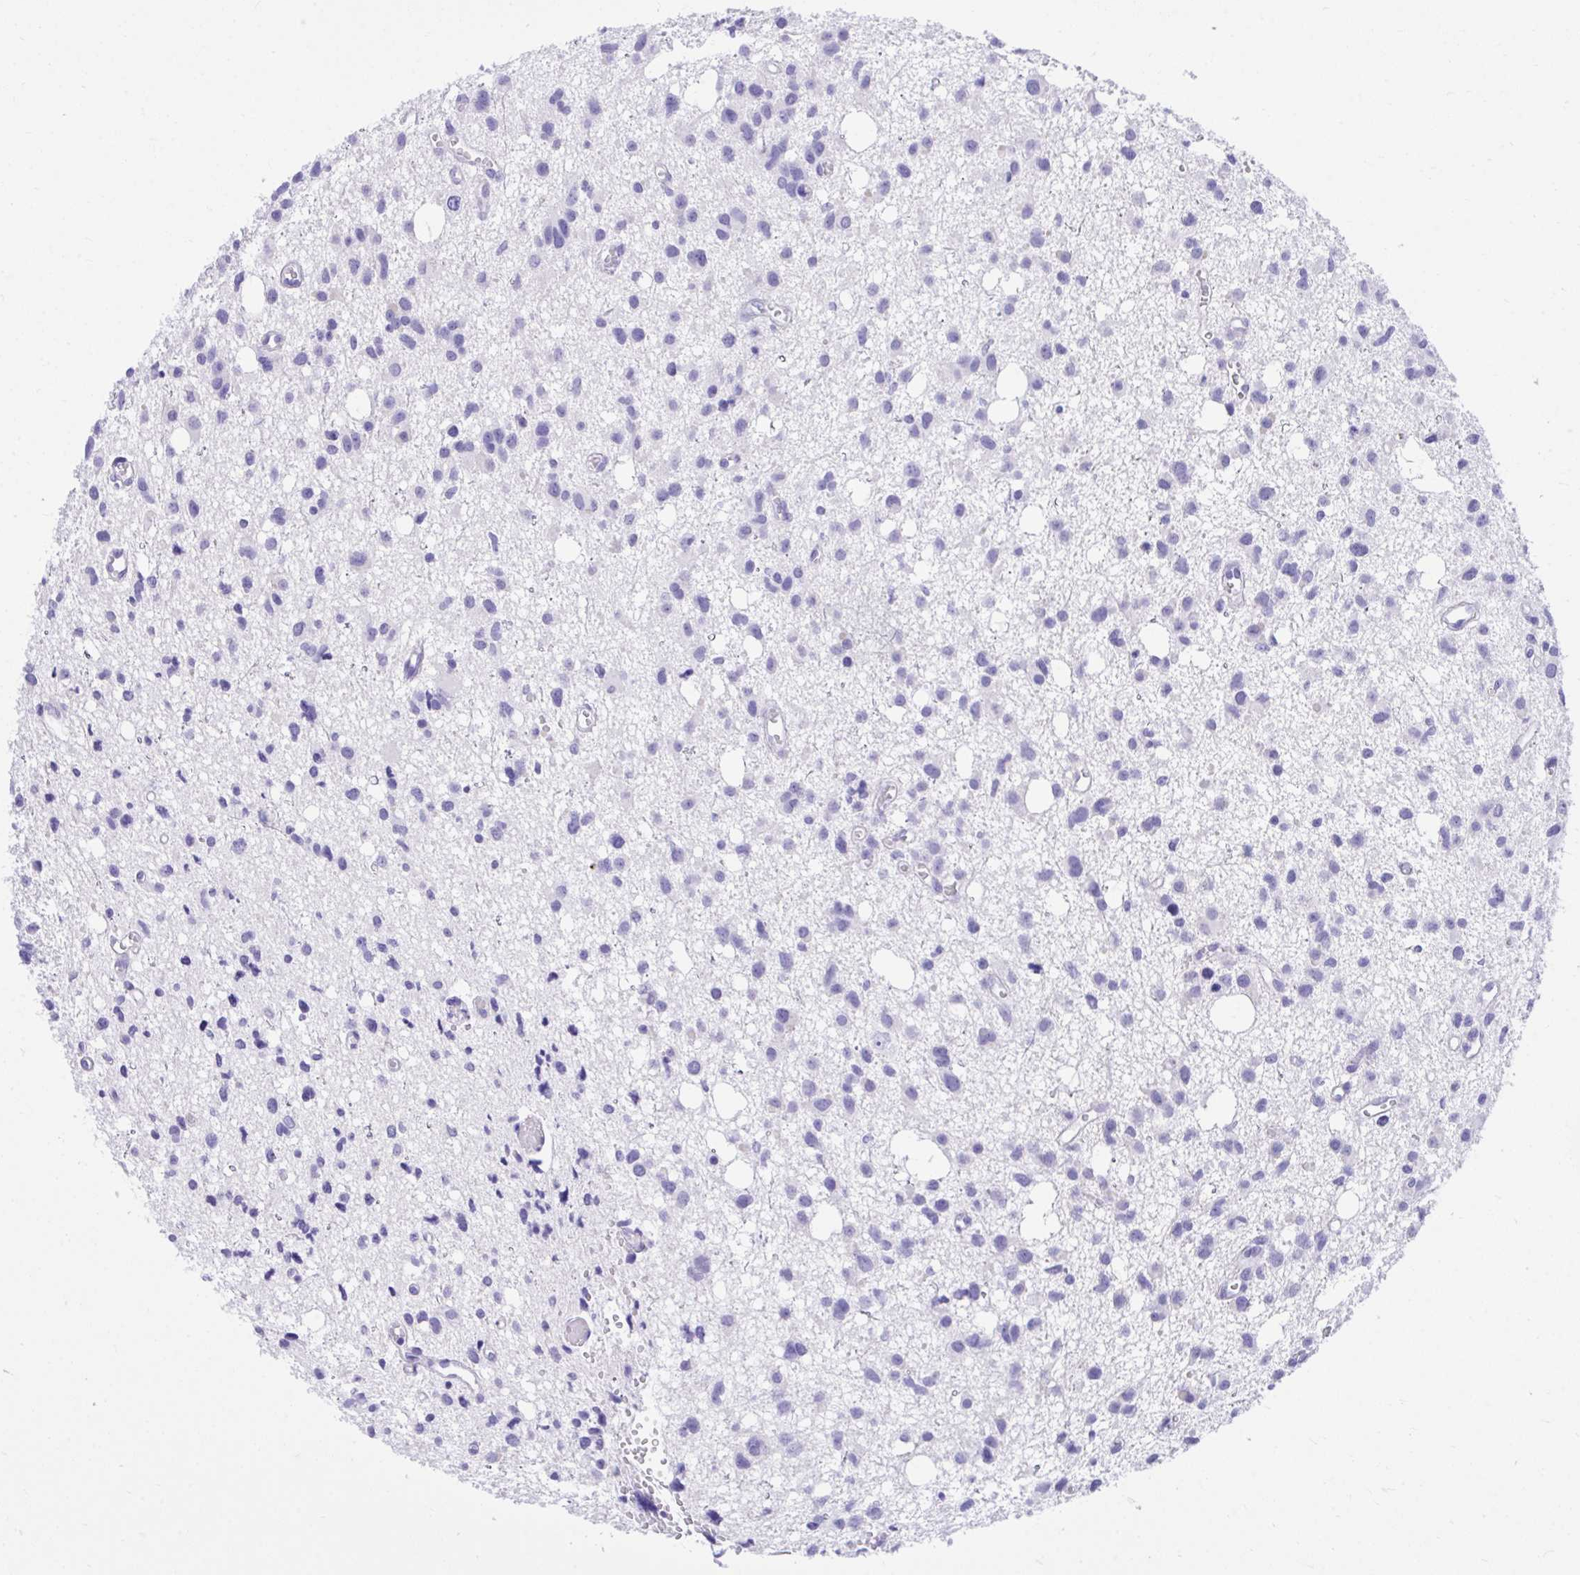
{"staining": {"intensity": "negative", "quantity": "none", "location": "none"}, "tissue": "glioma", "cell_type": "Tumor cells", "image_type": "cancer", "snomed": [{"axis": "morphology", "description": "Glioma, malignant, High grade"}, {"axis": "topography", "description": "Brain"}], "caption": "DAB (3,3'-diaminobenzidine) immunohistochemical staining of human high-grade glioma (malignant) reveals no significant expression in tumor cells.", "gene": "KCNN4", "patient": {"sex": "male", "age": 23}}